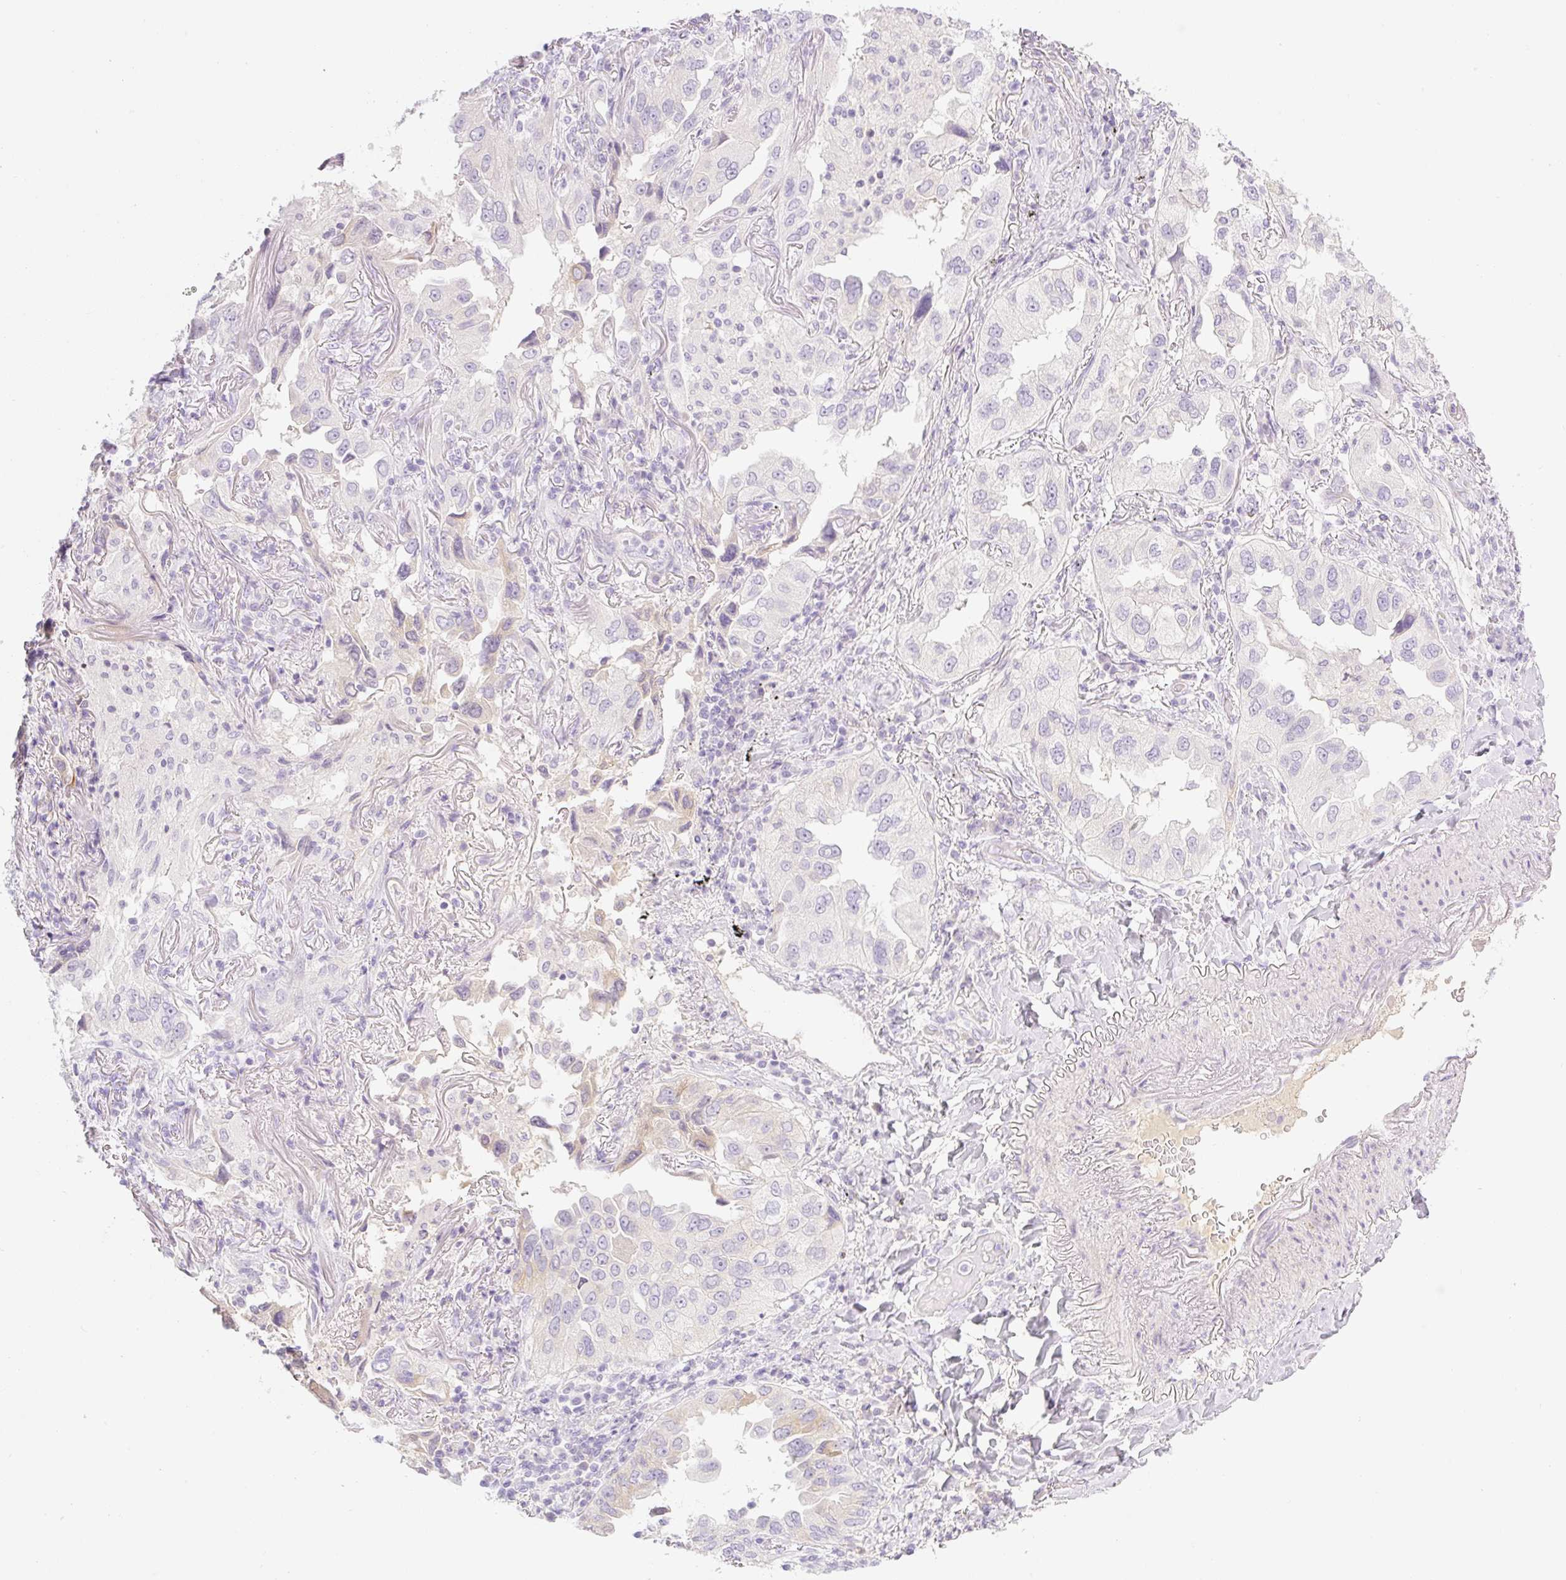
{"staining": {"intensity": "negative", "quantity": "none", "location": "none"}, "tissue": "lung cancer", "cell_type": "Tumor cells", "image_type": "cancer", "snomed": [{"axis": "morphology", "description": "Adenocarcinoma, NOS"}, {"axis": "topography", "description": "Lung"}], "caption": "There is no significant staining in tumor cells of lung adenocarcinoma. (IHC, brightfield microscopy, high magnification).", "gene": "MIA2", "patient": {"sex": "female", "age": 69}}